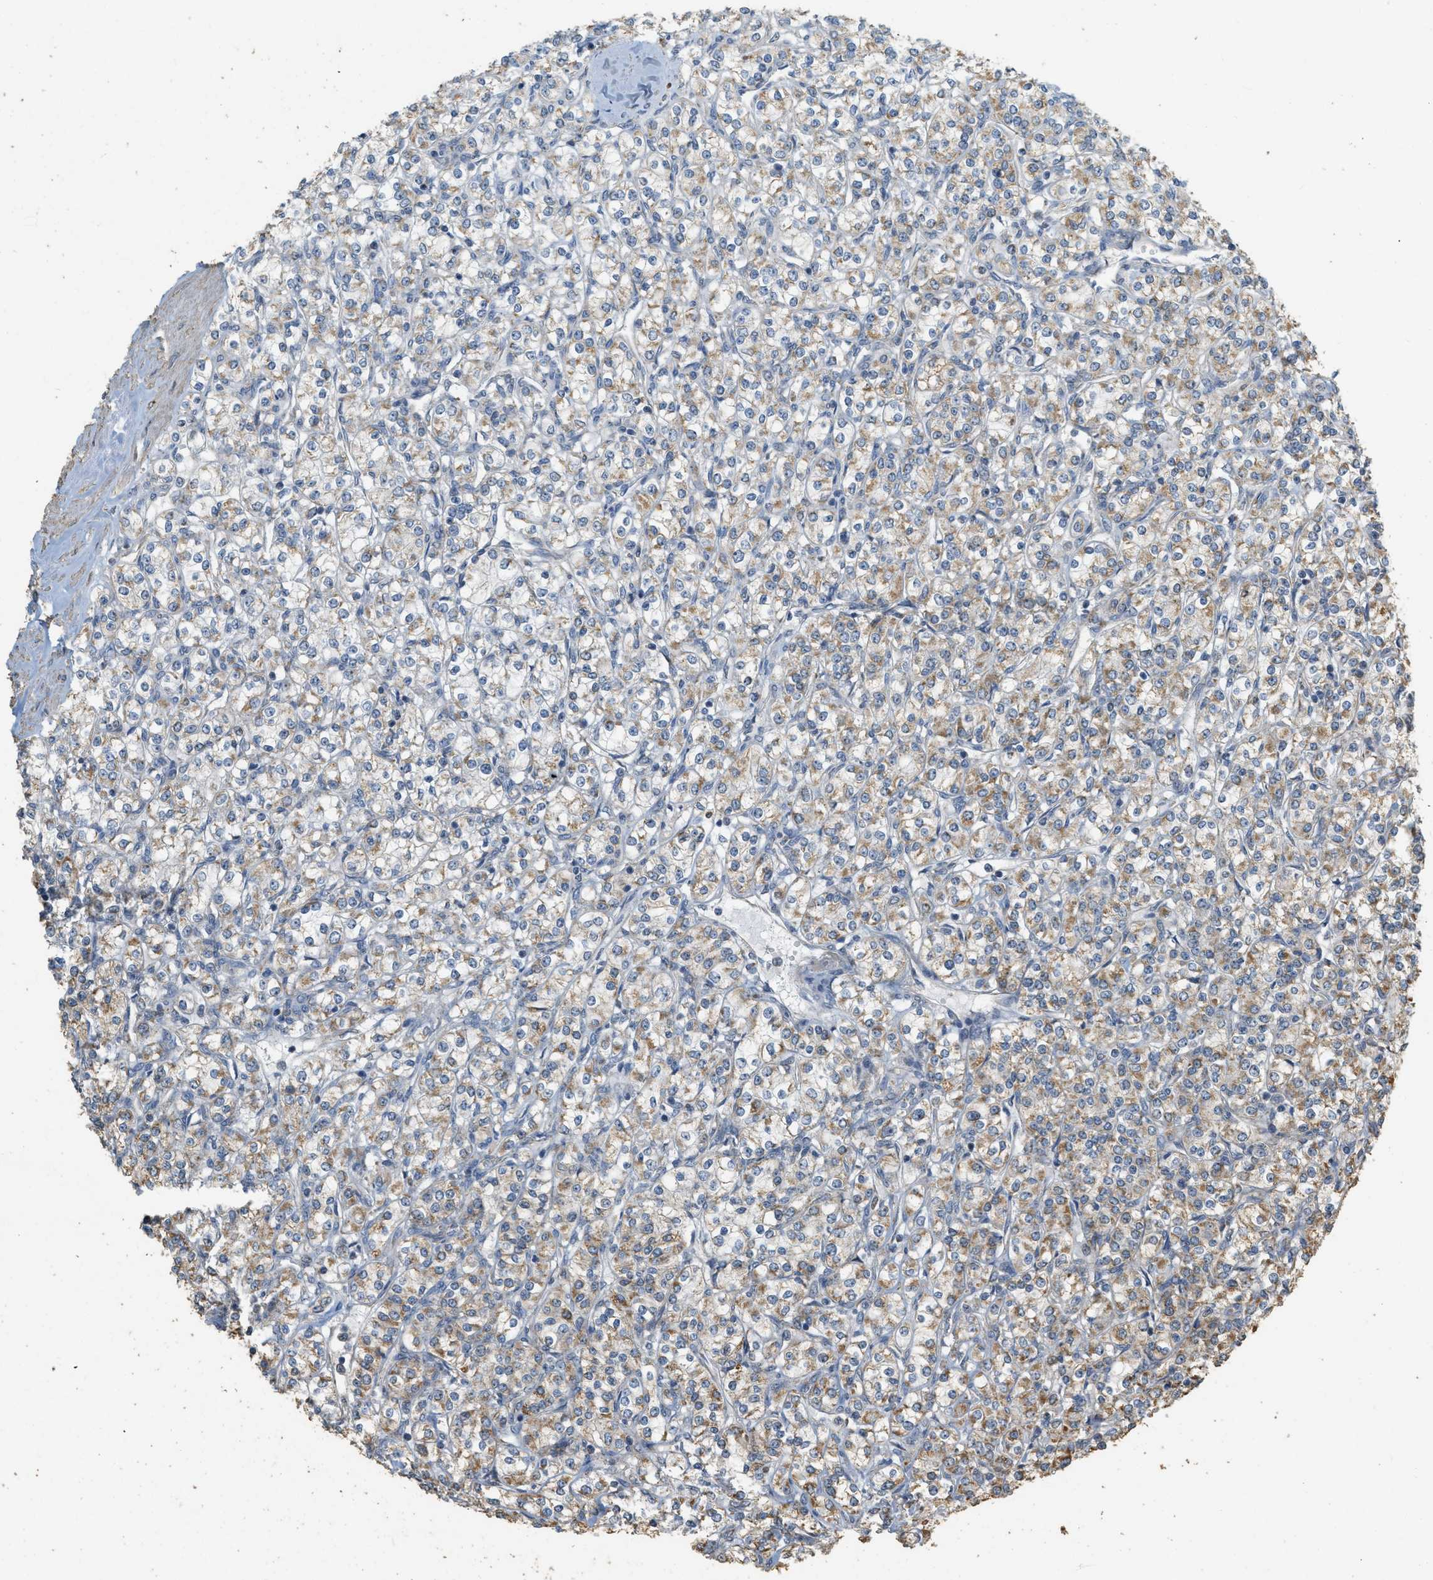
{"staining": {"intensity": "moderate", "quantity": ">75%", "location": "cytoplasmic/membranous"}, "tissue": "renal cancer", "cell_type": "Tumor cells", "image_type": "cancer", "snomed": [{"axis": "morphology", "description": "Adenocarcinoma, NOS"}, {"axis": "topography", "description": "Kidney"}], "caption": "Human renal cancer stained for a protein (brown) exhibits moderate cytoplasmic/membranous positive positivity in approximately >75% of tumor cells.", "gene": "KCNA4", "patient": {"sex": "male", "age": 77}}